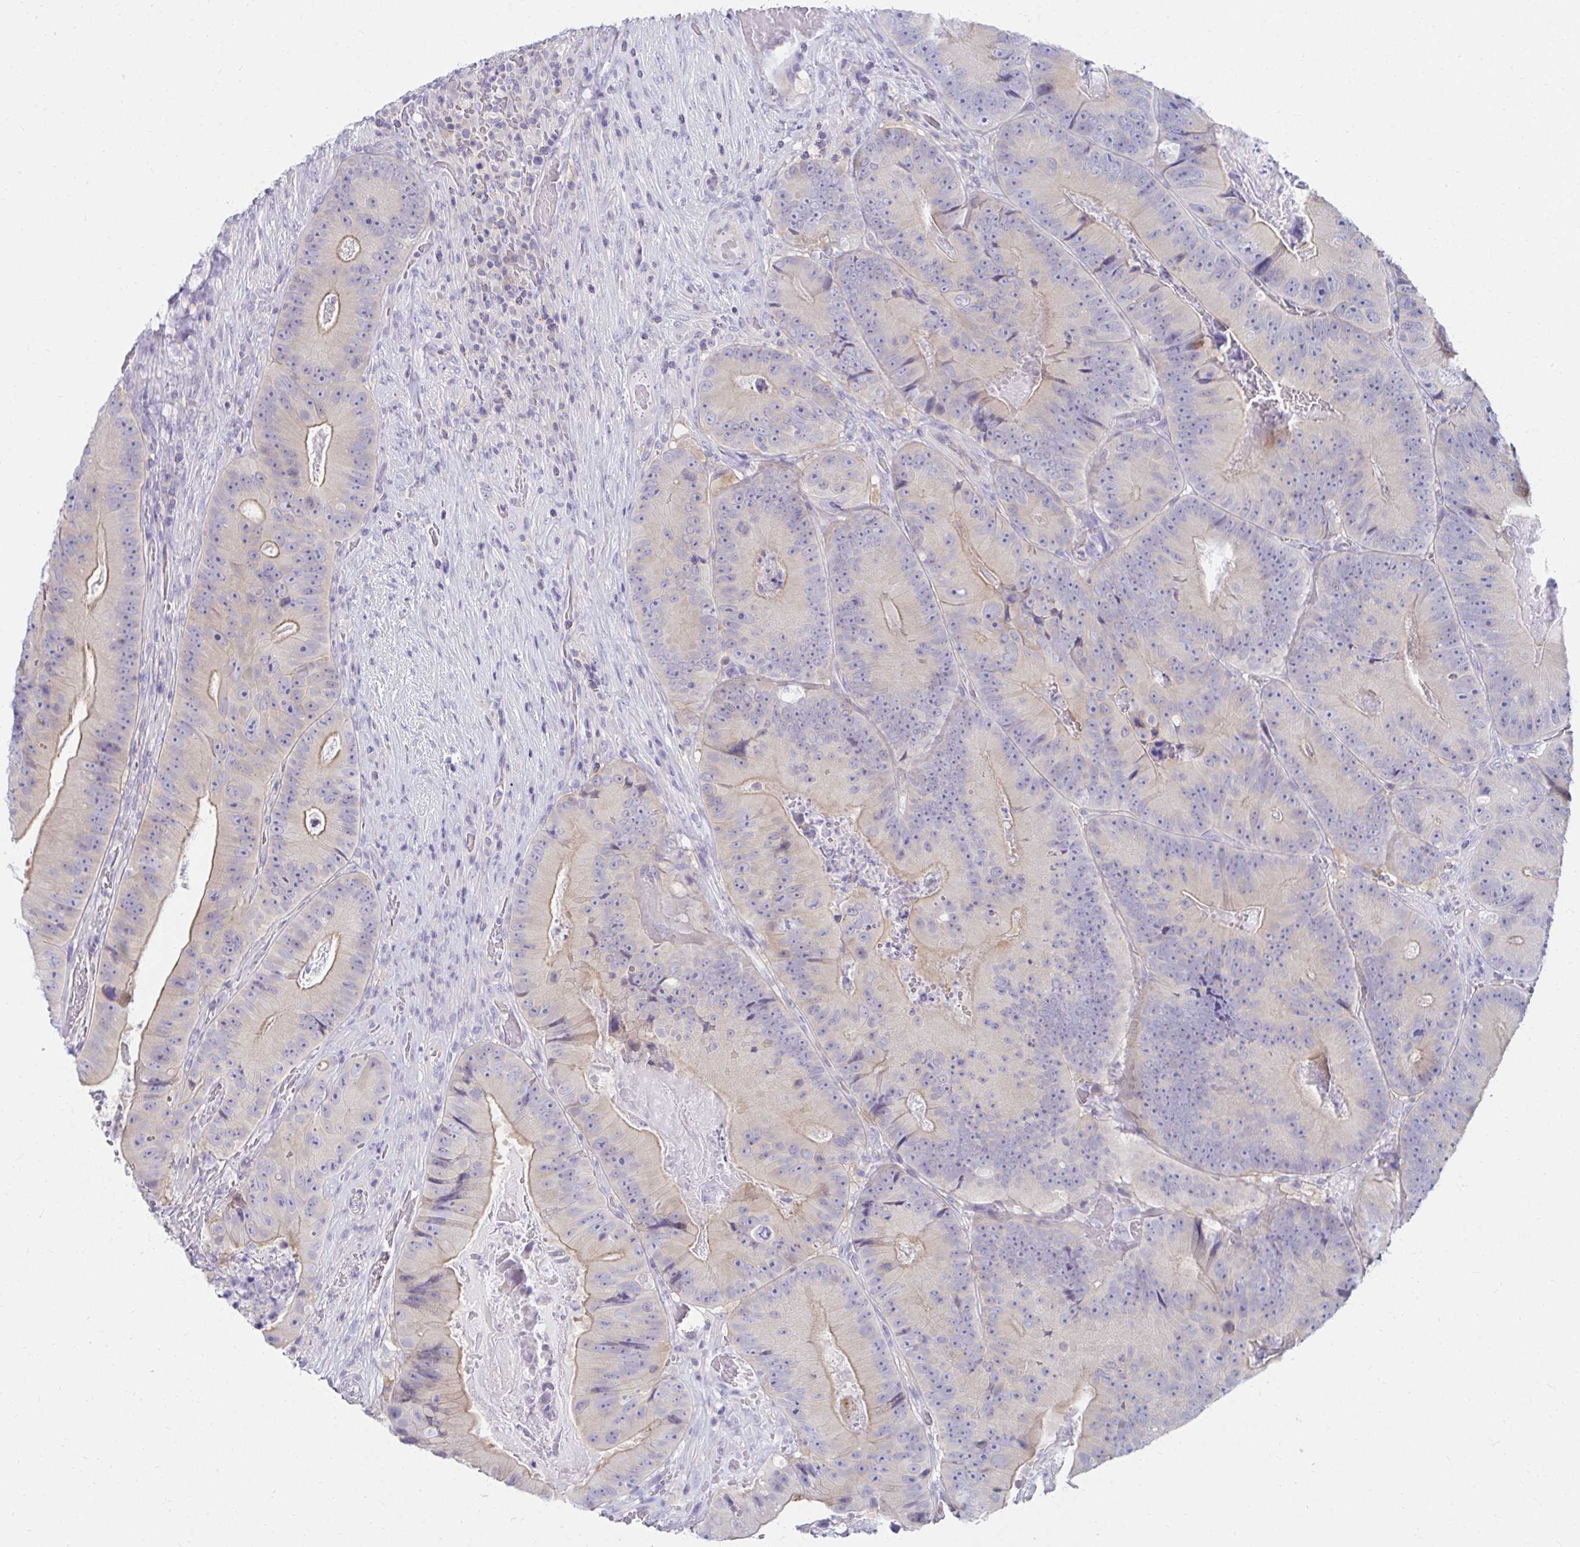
{"staining": {"intensity": "weak", "quantity": "25%-75%", "location": "cytoplasmic/membranous"}, "tissue": "colorectal cancer", "cell_type": "Tumor cells", "image_type": "cancer", "snomed": [{"axis": "morphology", "description": "Adenocarcinoma, NOS"}, {"axis": "topography", "description": "Colon"}], "caption": "The photomicrograph exhibits staining of colorectal cancer, revealing weak cytoplasmic/membranous protein staining (brown color) within tumor cells. The staining was performed using DAB to visualize the protein expression in brown, while the nuclei were stained in blue with hematoxylin (Magnification: 20x).", "gene": "C19orf81", "patient": {"sex": "female", "age": 86}}